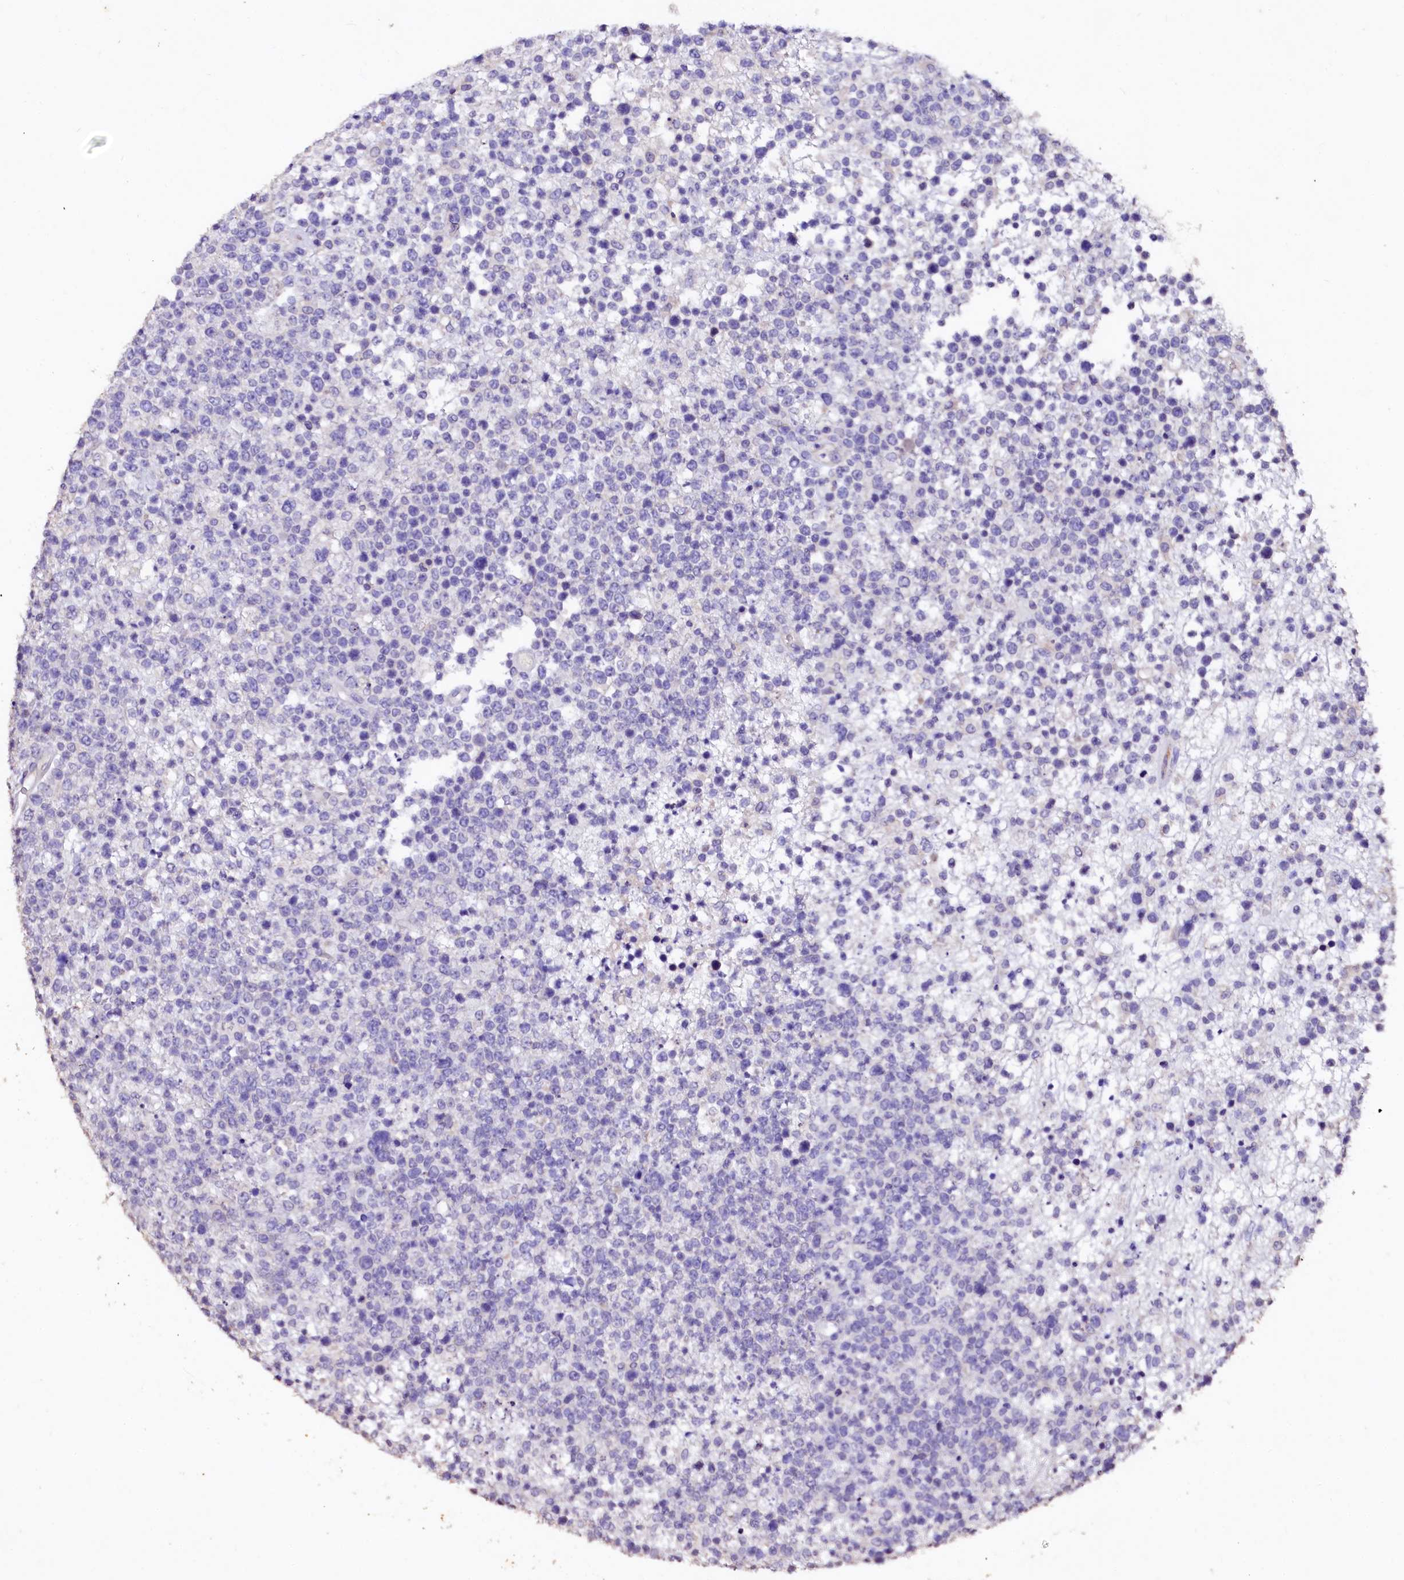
{"staining": {"intensity": "negative", "quantity": "none", "location": "none"}, "tissue": "lymphoma", "cell_type": "Tumor cells", "image_type": "cancer", "snomed": [{"axis": "morphology", "description": "Malignant lymphoma, non-Hodgkin's type, High grade"}, {"axis": "topography", "description": "Colon"}], "caption": "Tumor cells are negative for protein expression in human lymphoma.", "gene": "VPS36", "patient": {"sex": "female", "age": 53}}